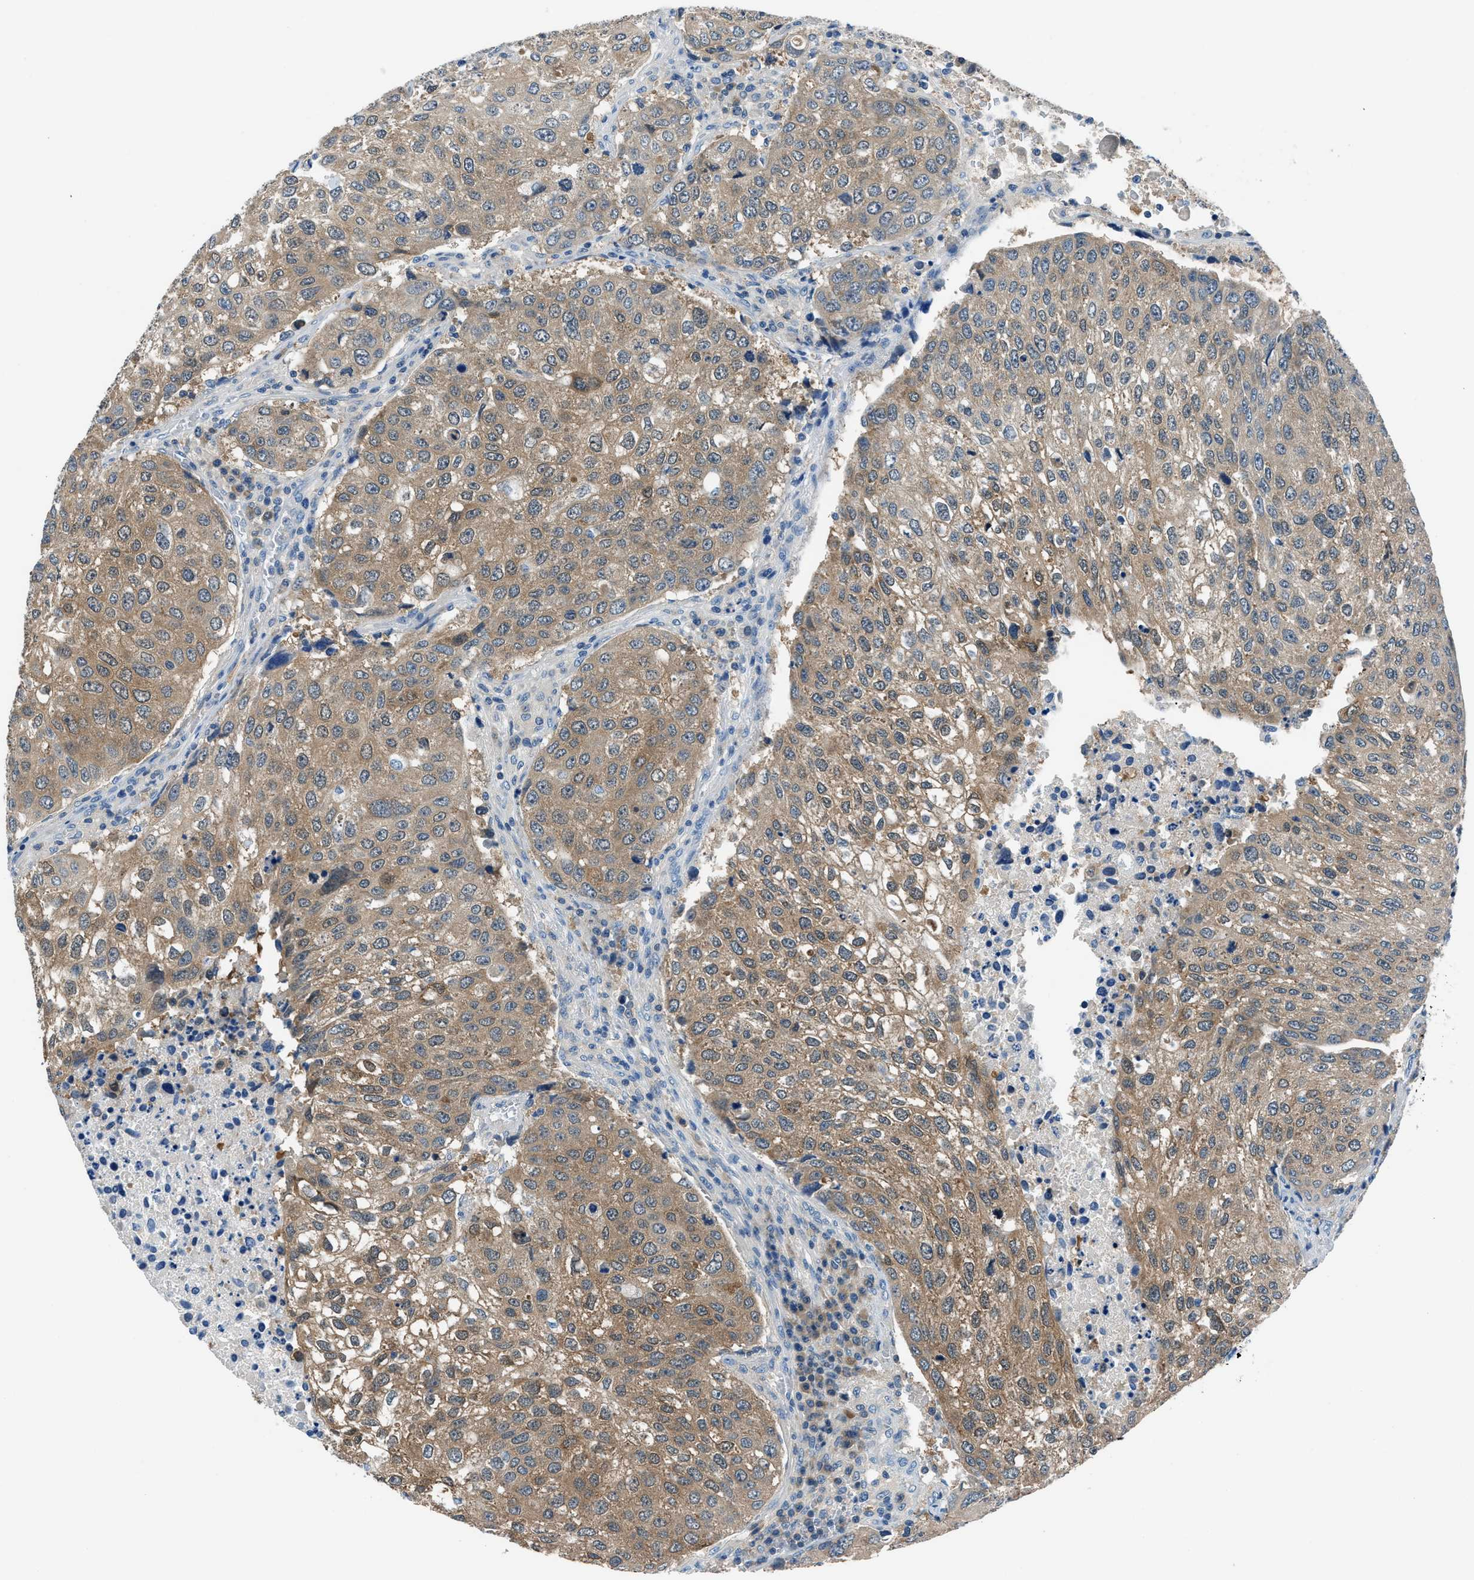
{"staining": {"intensity": "moderate", "quantity": ">75%", "location": "cytoplasmic/membranous"}, "tissue": "urothelial cancer", "cell_type": "Tumor cells", "image_type": "cancer", "snomed": [{"axis": "morphology", "description": "Urothelial carcinoma, High grade"}, {"axis": "topography", "description": "Lymph node"}, {"axis": "topography", "description": "Urinary bladder"}], "caption": "The photomicrograph reveals staining of urothelial cancer, revealing moderate cytoplasmic/membranous protein expression (brown color) within tumor cells. The staining was performed using DAB, with brown indicating positive protein expression. Nuclei are stained blue with hematoxylin.", "gene": "ACP1", "patient": {"sex": "male", "age": 51}}